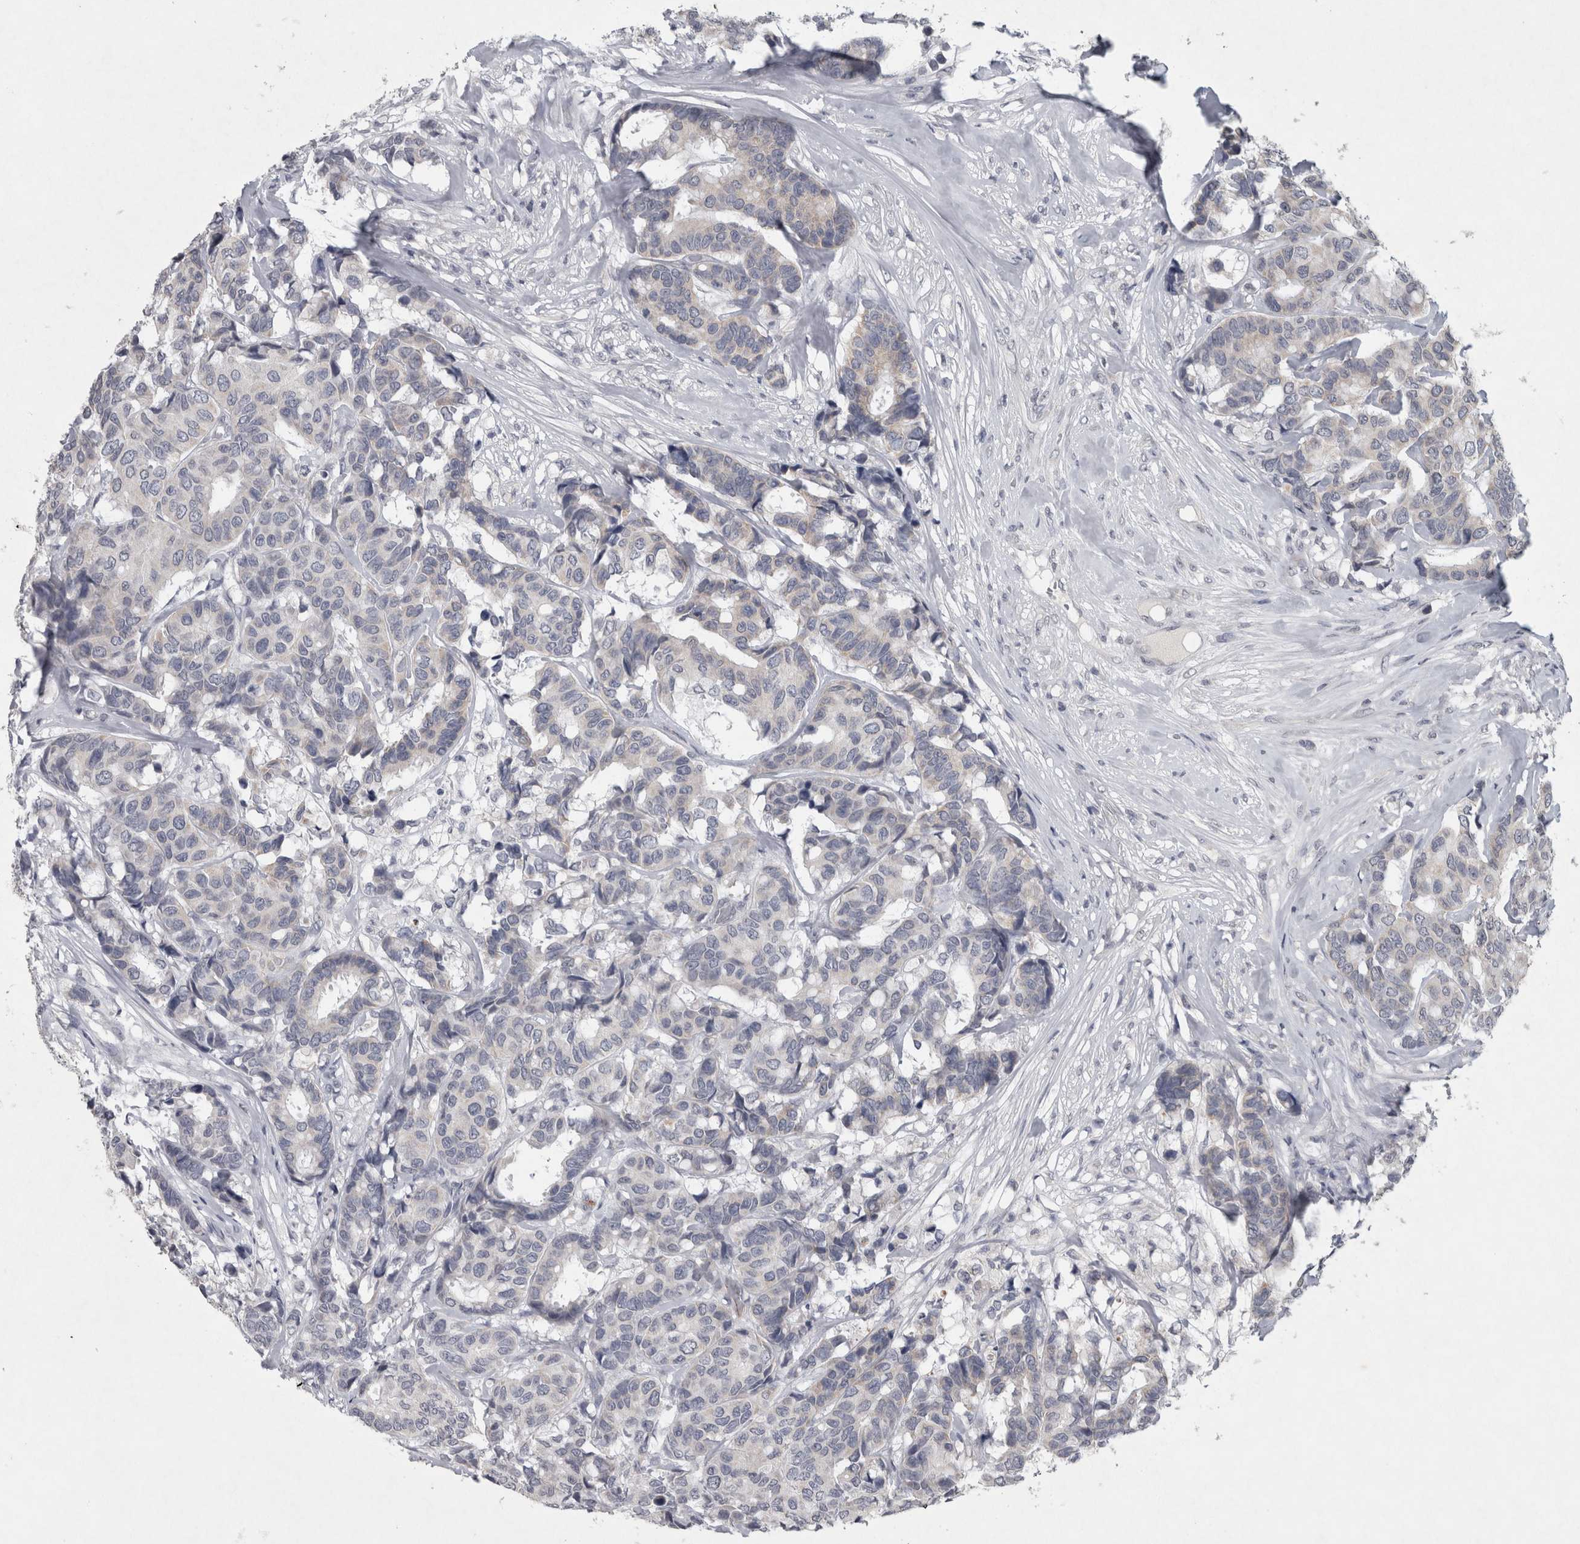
{"staining": {"intensity": "negative", "quantity": "none", "location": "none"}, "tissue": "breast cancer", "cell_type": "Tumor cells", "image_type": "cancer", "snomed": [{"axis": "morphology", "description": "Duct carcinoma"}, {"axis": "topography", "description": "Breast"}], "caption": "DAB (3,3'-diaminobenzidine) immunohistochemical staining of breast cancer reveals no significant positivity in tumor cells.", "gene": "WNT7A", "patient": {"sex": "female", "age": 87}}